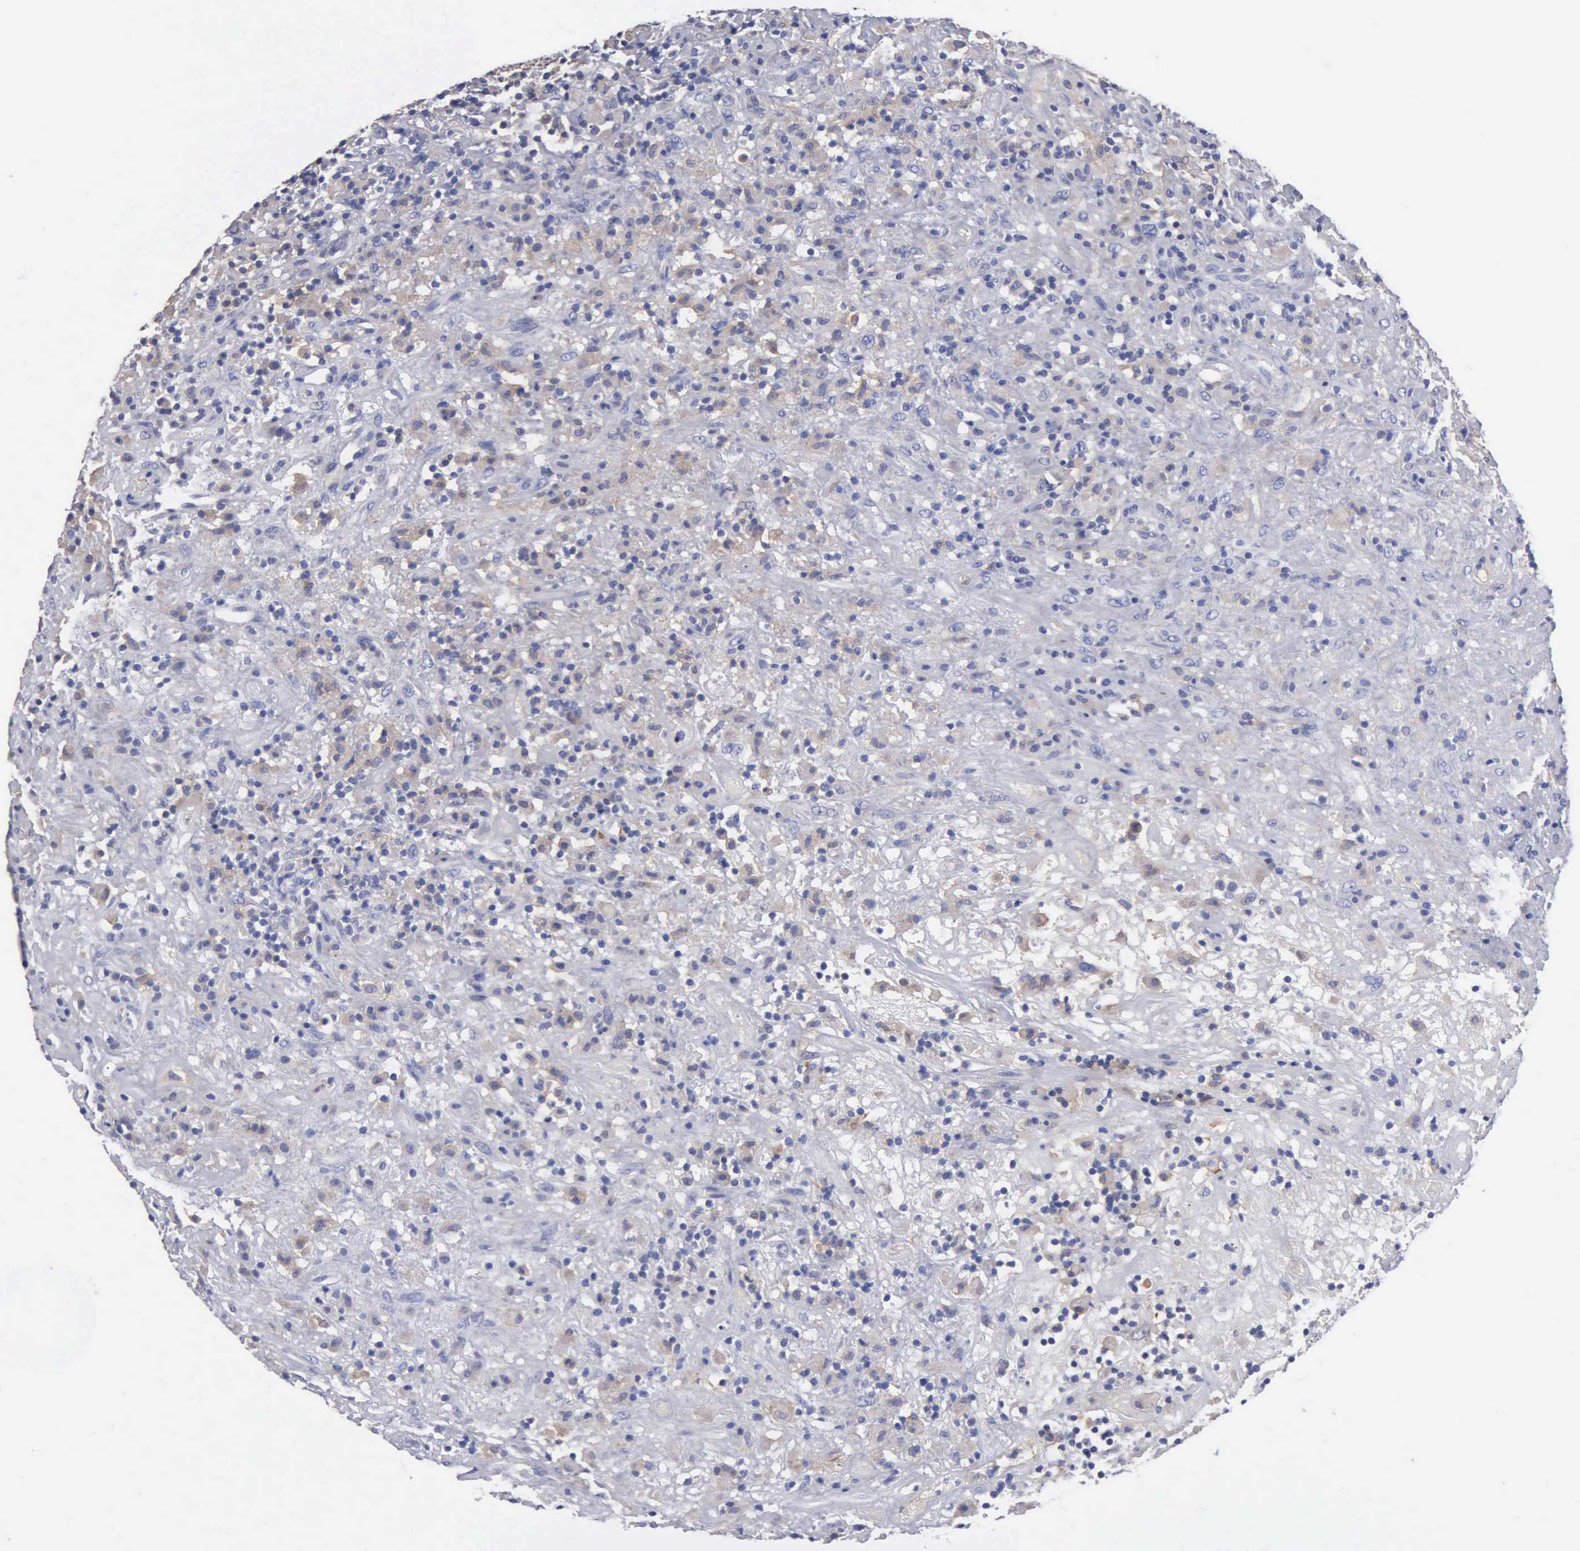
{"staining": {"intensity": "negative", "quantity": "none", "location": "none"}, "tissue": "lymphoma", "cell_type": "Tumor cells", "image_type": "cancer", "snomed": [{"axis": "morphology", "description": "Hodgkin's disease, NOS"}, {"axis": "topography", "description": "Lymph node"}], "caption": "Tumor cells show no significant protein expression in lymphoma.", "gene": "PTGS2", "patient": {"sex": "male", "age": 46}}